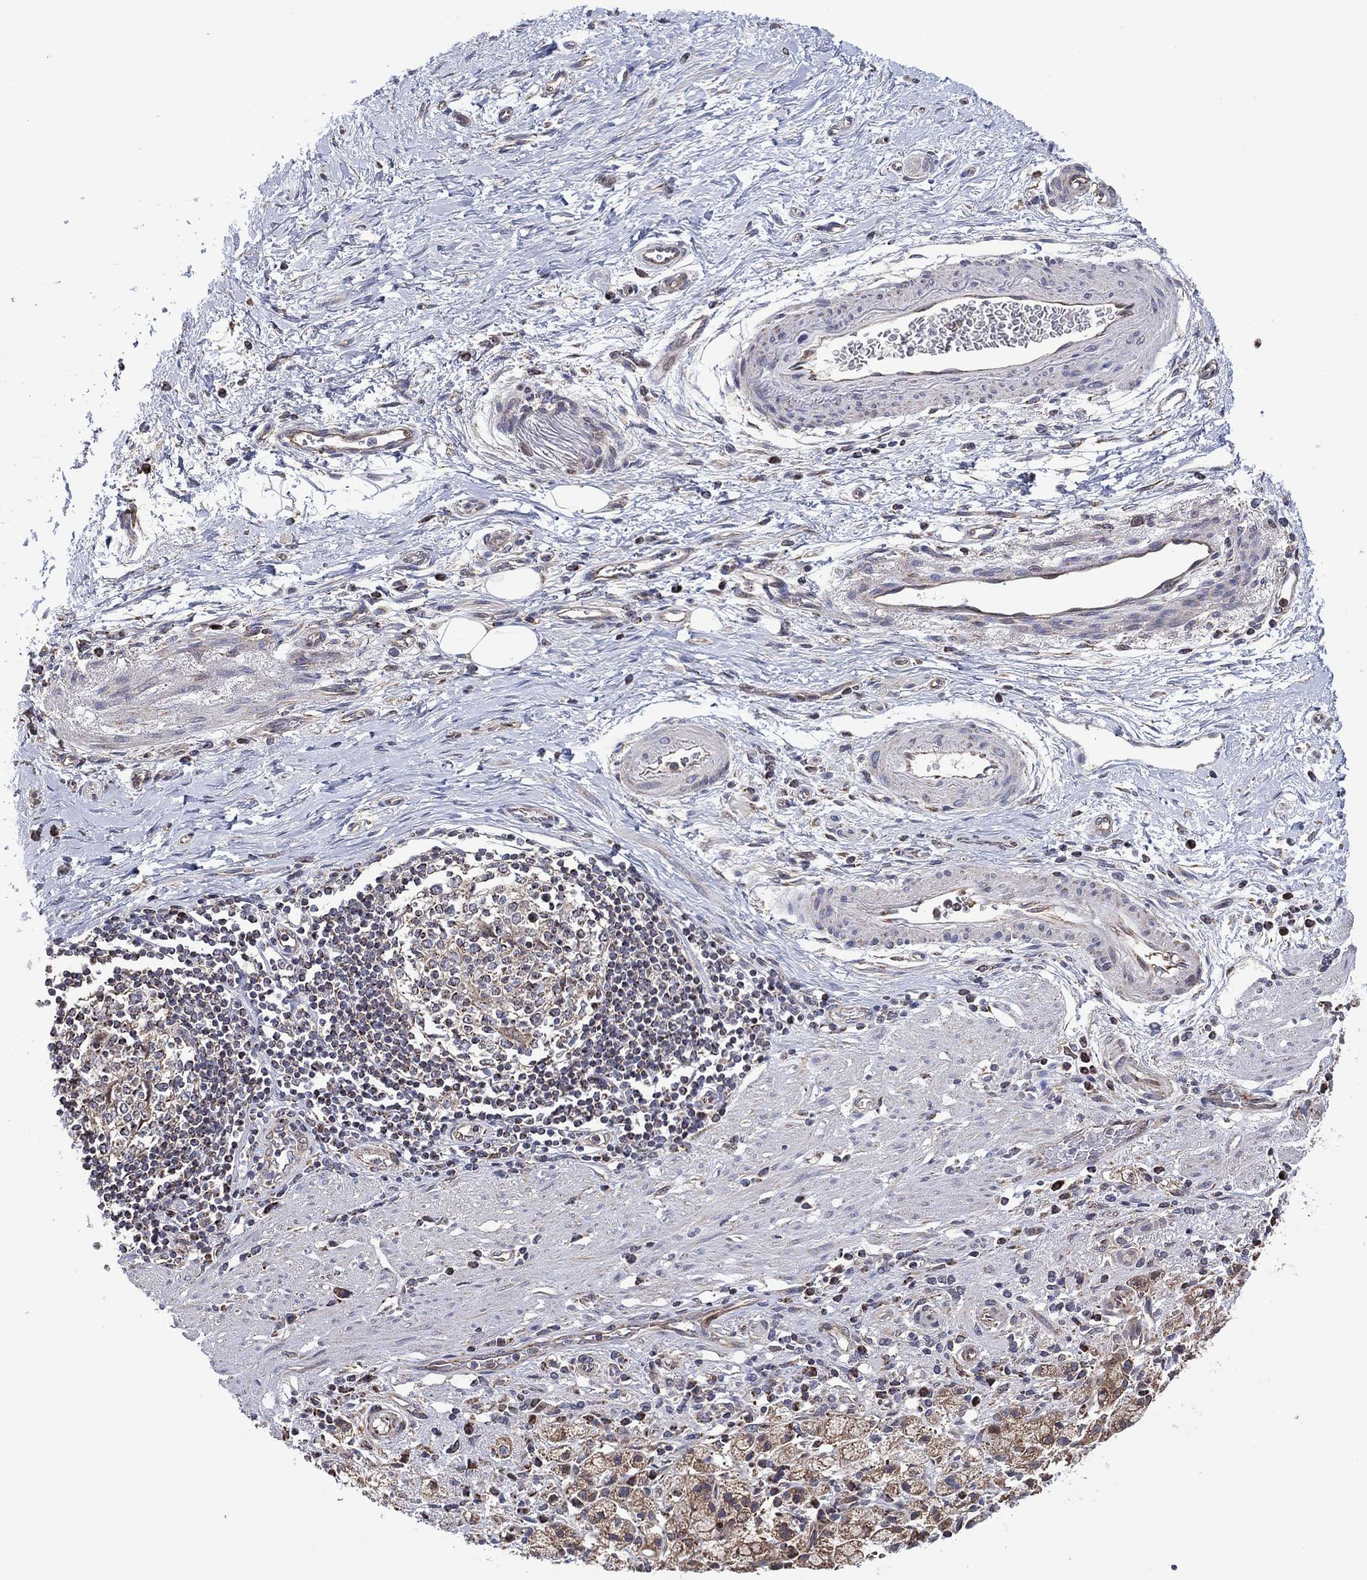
{"staining": {"intensity": "weak", "quantity": "<25%", "location": "cytoplasmic/membranous"}, "tissue": "stomach cancer", "cell_type": "Tumor cells", "image_type": "cancer", "snomed": [{"axis": "morphology", "description": "Adenocarcinoma, NOS"}, {"axis": "topography", "description": "Stomach"}], "caption": "The histopathology image displays no staining of tumor cells in stomach cancer (adenocarcinoma).", "gene": "PIDD1", "patient": {"sex": "male", "age": 58}}